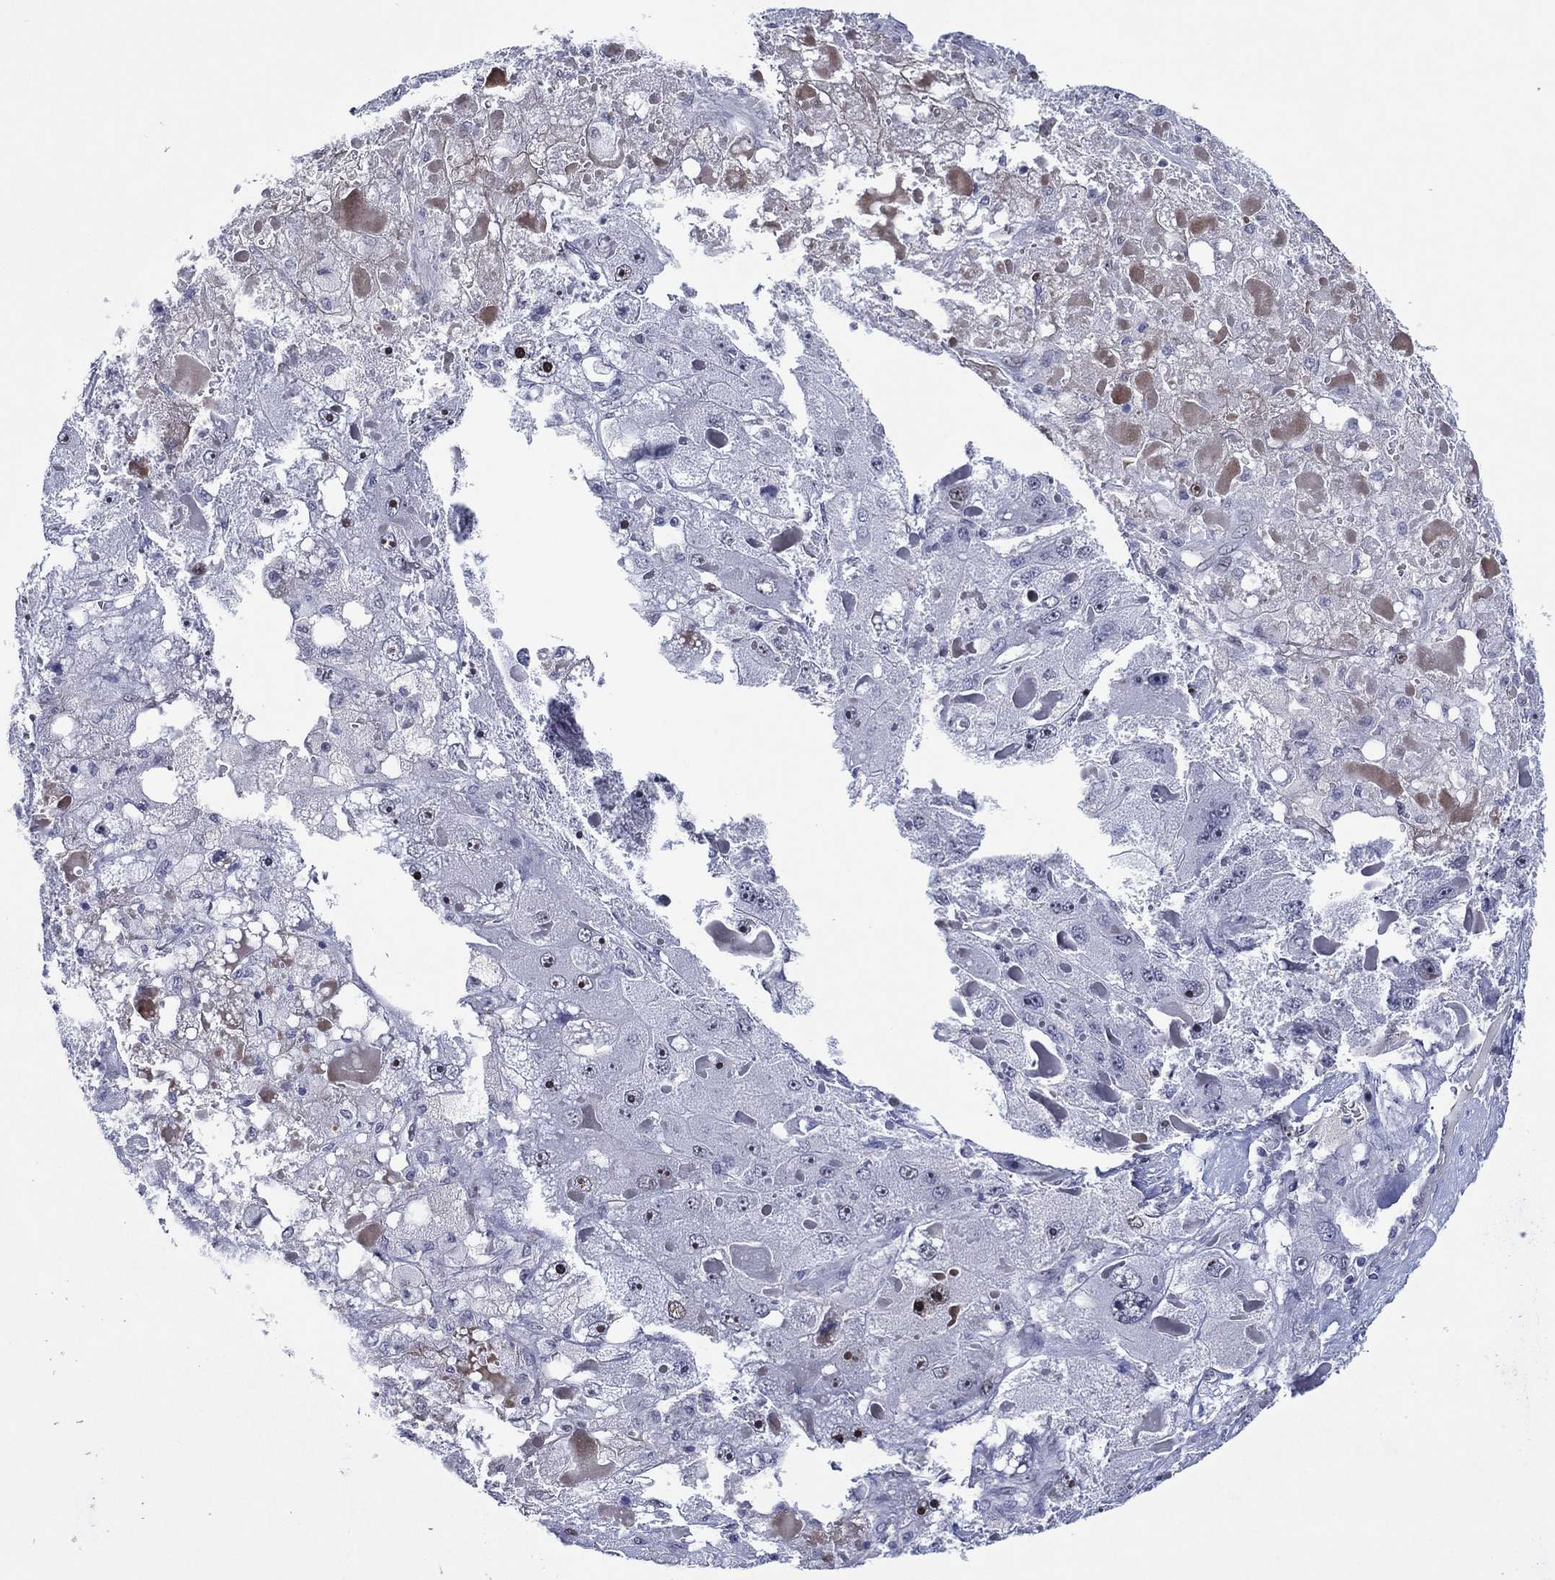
{"staining": {"intensity": "negative", "quantity": "none", "location": "none"}, "tissue": "liver cancer", "cell_type": "Tumor cells", "image_type": "cancer", "snomed": [{"axis": "morphology", "description": "Carcinoma, Hepatocellular, NOS"}, {"axis": "topography", "description": "Liver"}], "caption": "A photomicrograph of liver cancer stained for a protein exhibits no brown staining in tumor cells.", "gene": "GATA6", "patient": {"sex": "female", "age": 73}}